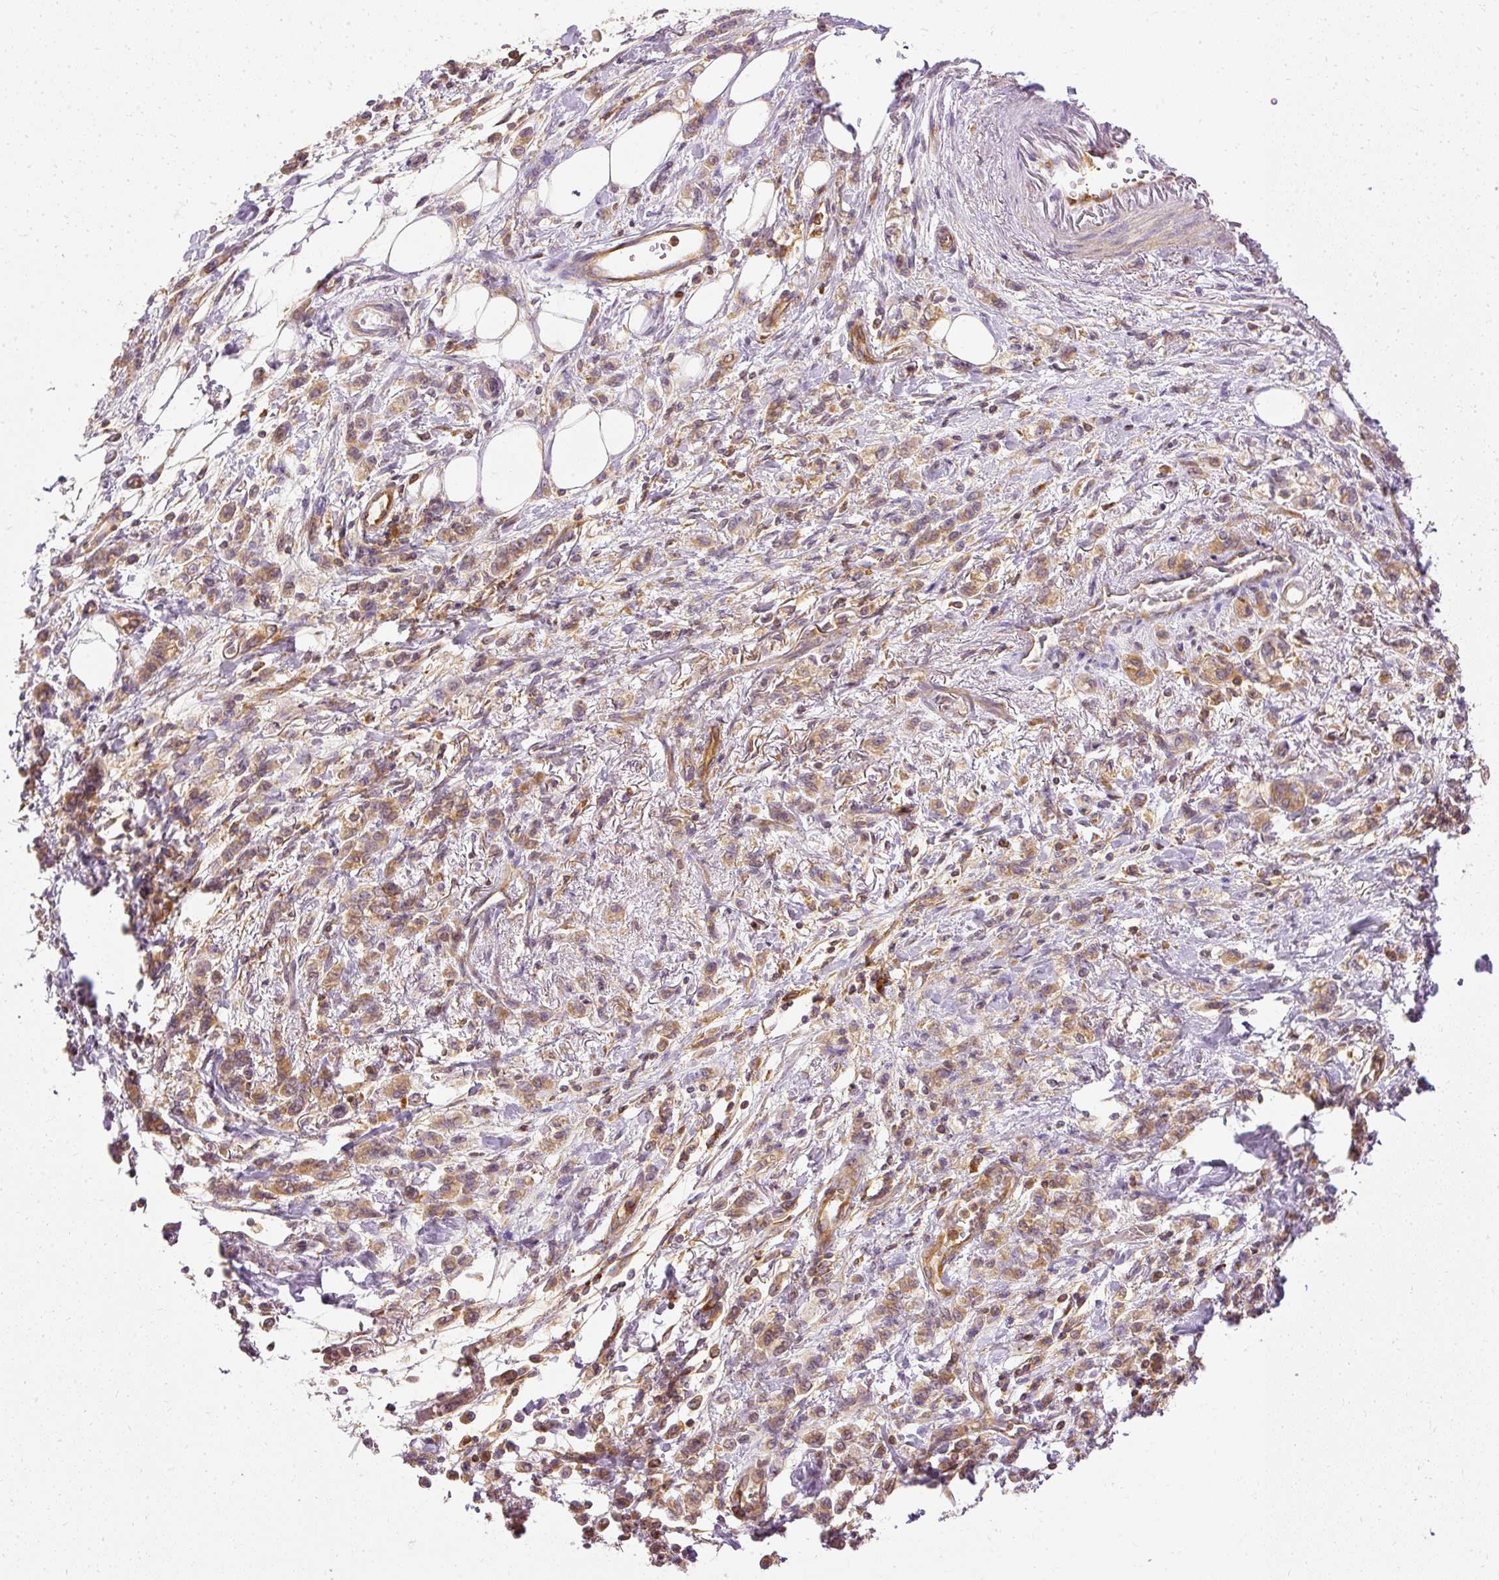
{"staining": {"intensity": "moderate", "quantity": ">75%", "location": "cytoplasmic/membranous"}, "tissue": "stomach cancer", "cell_type": "Tumor cells", "image_type": "cancer", "snomed": [{"axis": "morphology", "description": "Adenocarcinoma, NOS"}, {"axis": "topography", "description": "Stomach"}], "caption": "The image reveals a brown stain indicating the presence of a protein in the cytoplasmic/membranous of tumor cells in stomach cancer (adenocarcinoma).", "gene": "ARMH3", "patient": {"sex": "male", "age": 77}}